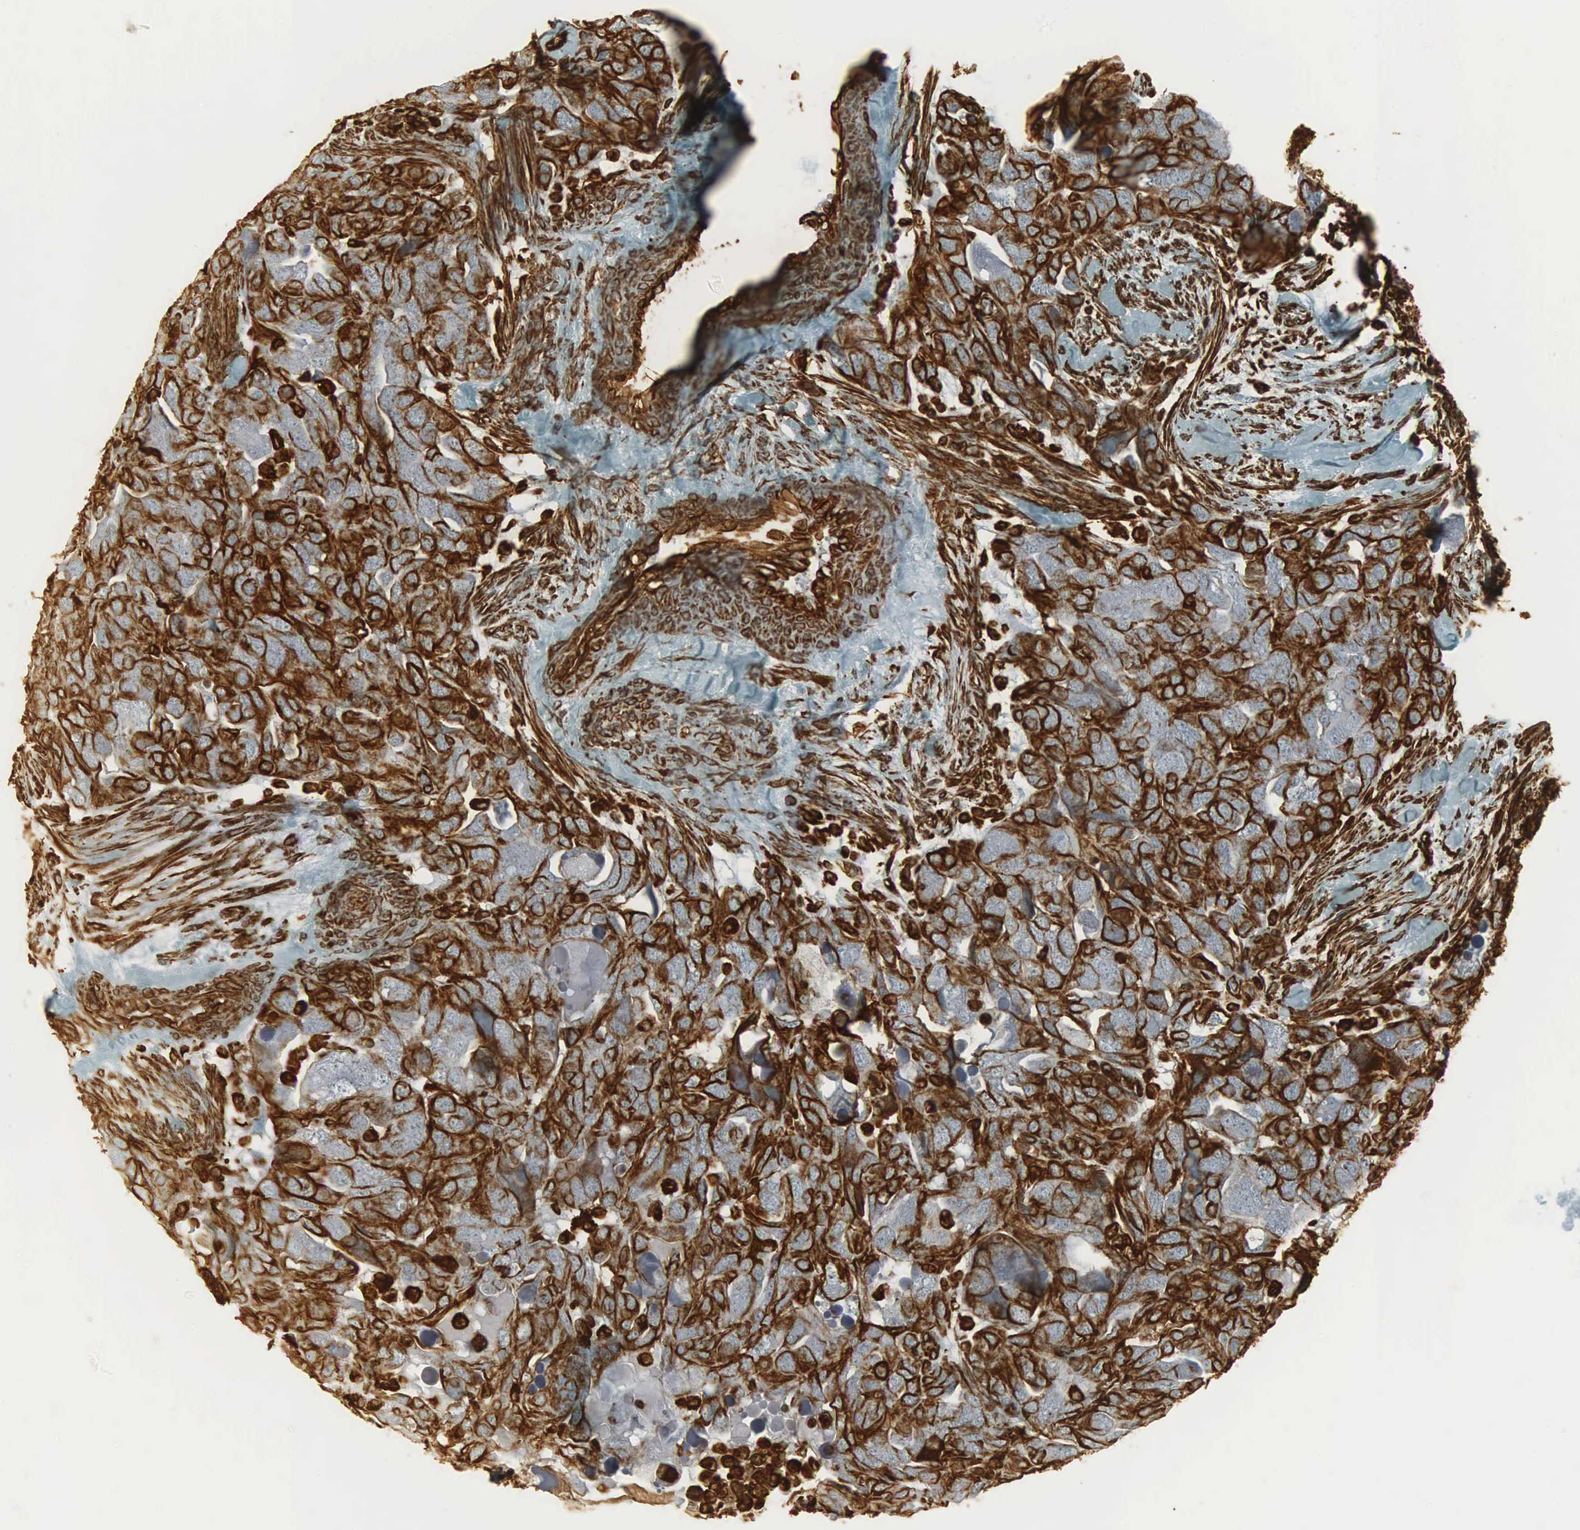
{"staining": {"intensity": "moderate", "quantity": "25%-75%", "location": "cytoplasmic/membranous"}, "tissue": "ovarian cancer", "cell_type": "Tumor cells", "image_type": "cancer", "snomed": [{"axis": "morphology", "description": "Cystadenocarcinoma, serous, NOS"}, {"axis": "topography", "description": "Ovary"}], "caption": "A brown stain shows moderate cytoplasmic/membranous expression of a protein in ovarian serous cystadenocarcinoma tumor cells.", "gene": "VIM", "patient": {"sex": "female", "age": 63}}